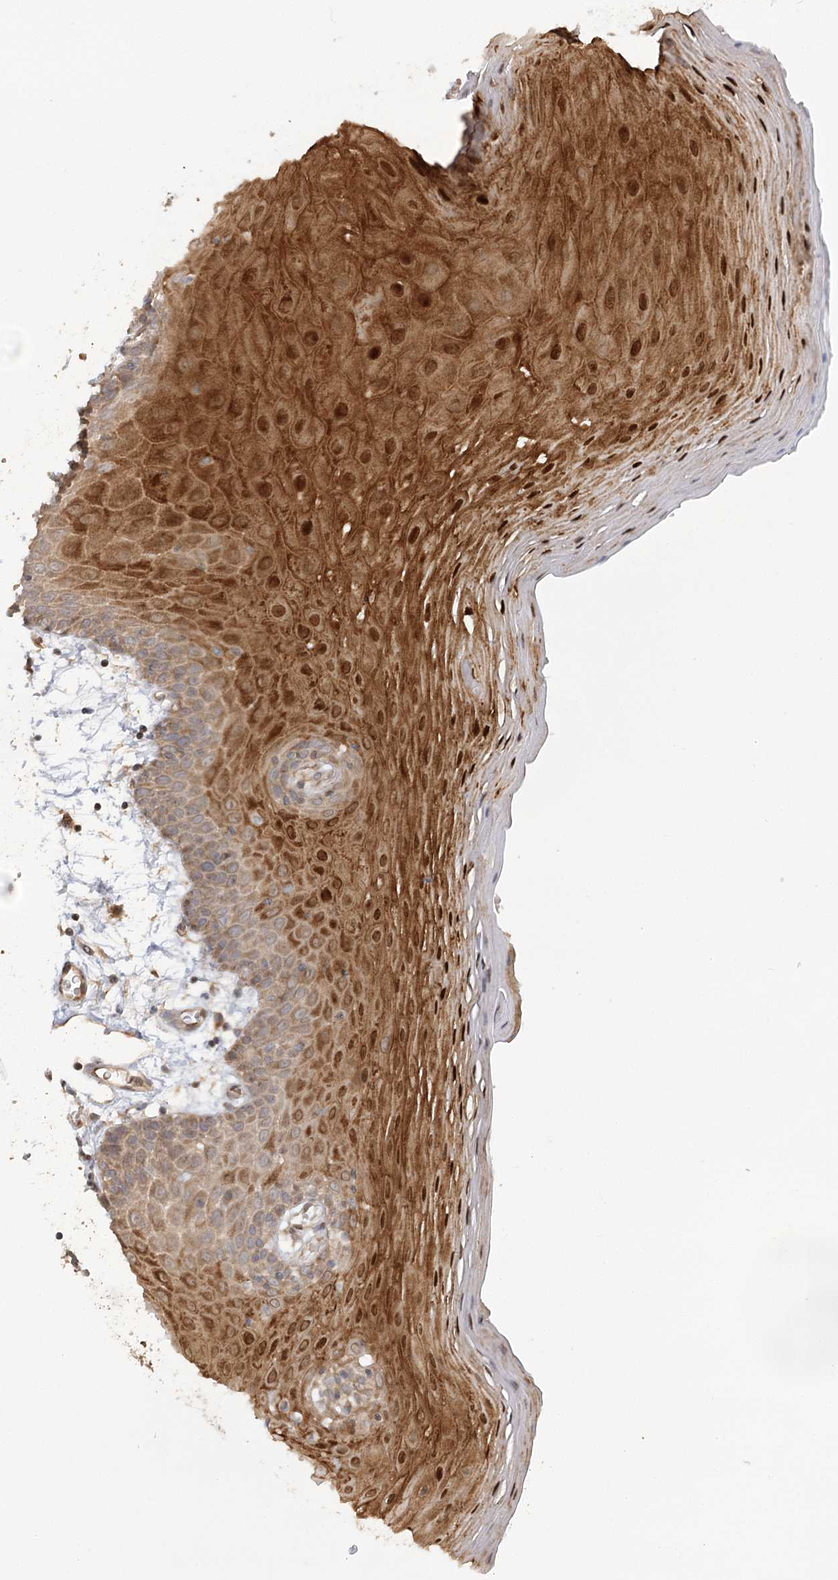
{"staining": {"intensity": "strong", "quantity": "25%-75%", "location": "cytoplasmic/membranous,nuclear"}, "tissue": "oral mucosa", "cell_type": "Squamous epithelial cells", "image_type": "normal", "snomed": [{"axis": "morphology", "description": "Normal tissue, NOS"}, {"axis": "topography", "description": "Skeletal muscle"}, {"axis": "topography", "description": "Oral tissue"}, {"axis": "topography", "description": "Salivary gland"}, {"axis": "topography", "description": "Peripheral nerve tissue"}], "caption": "Normal oral mucosa shows strong cytoplasmic/membranous,nuclear expression in approximately 25%-75% of squamous epithelial cells.", "gene": "GUCY2C", "patient": {"sex": "male", "age": 54}}